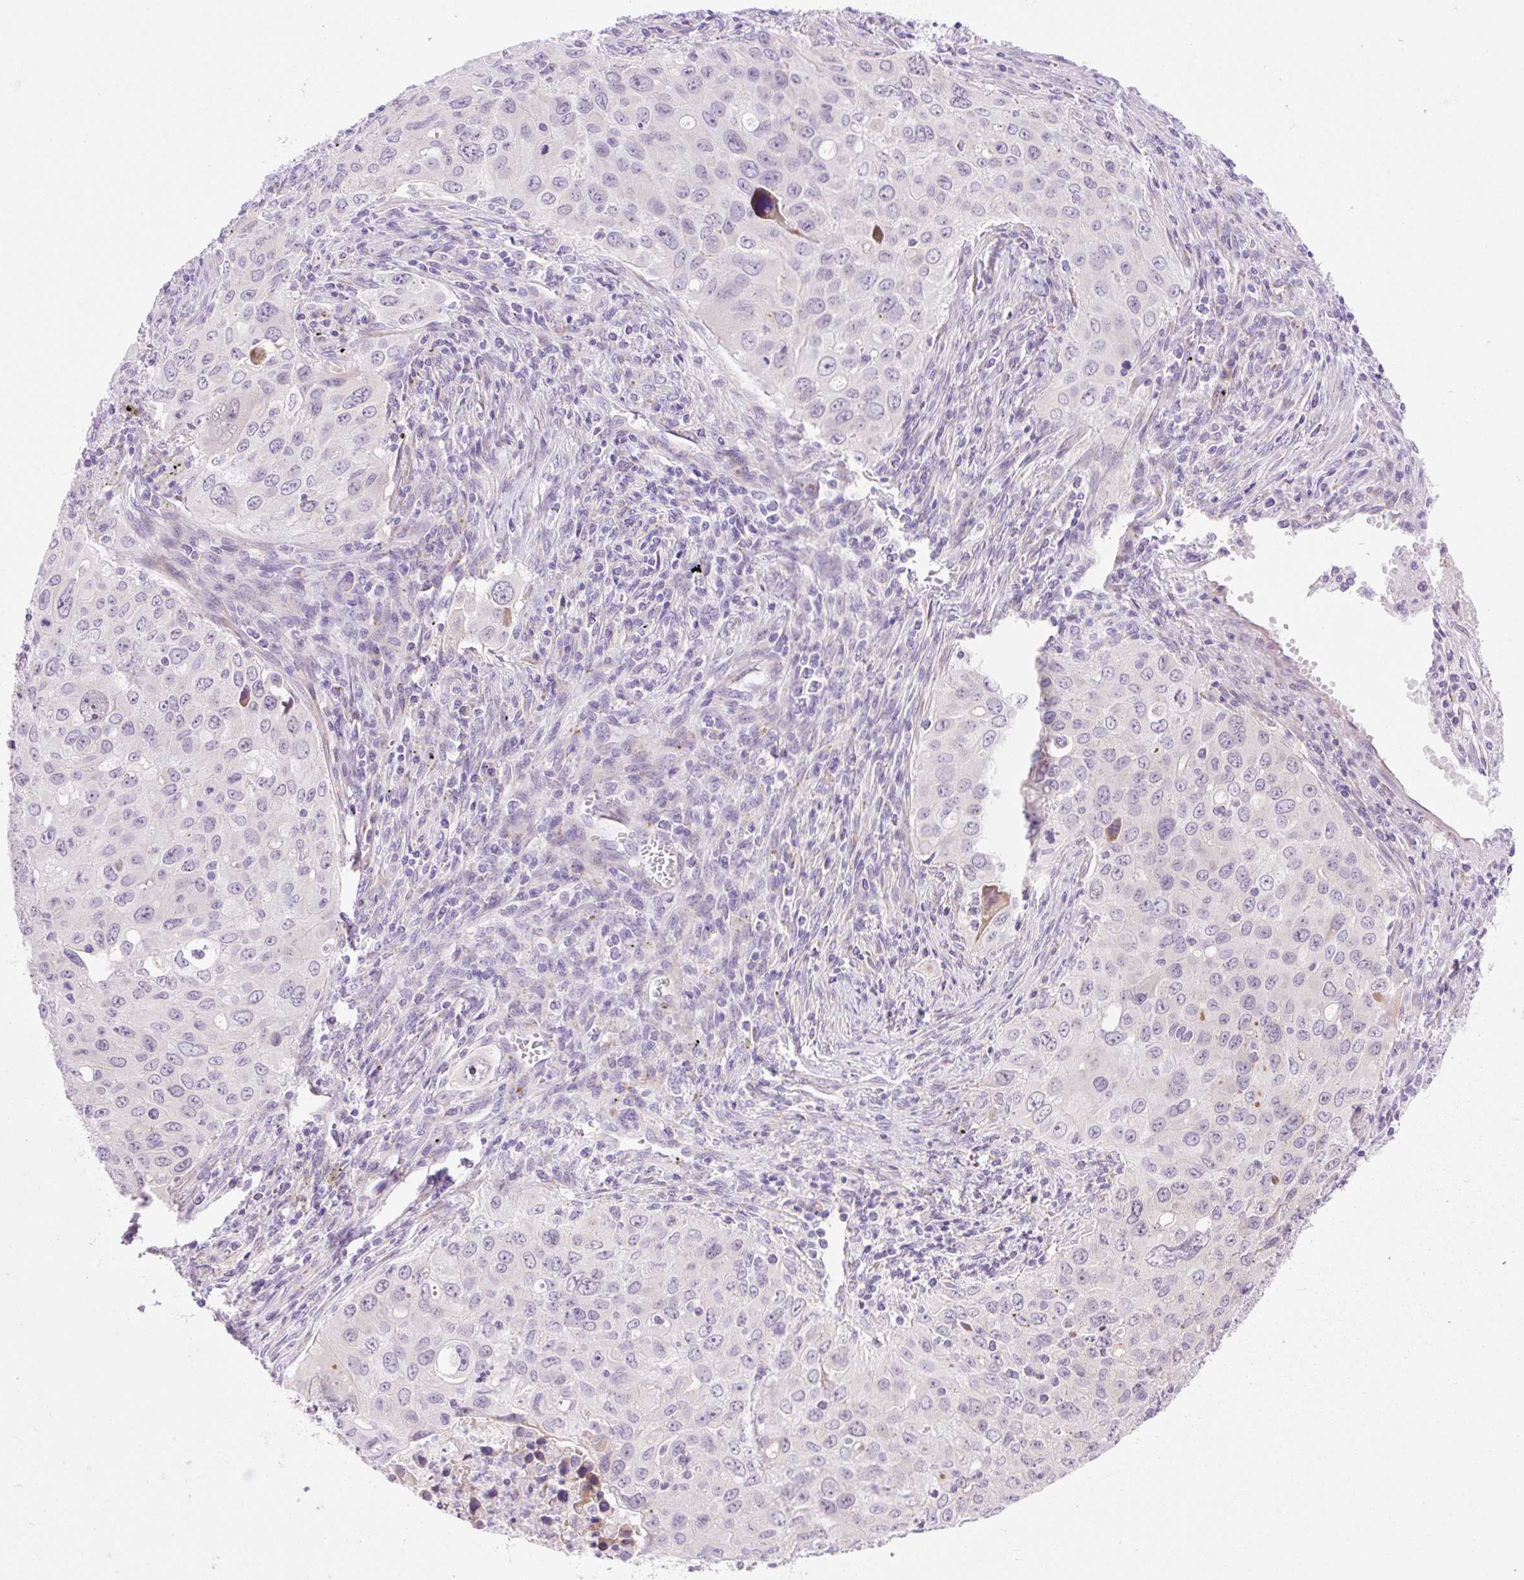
{"staining": {"intensity": "negative", "quantity": "none", "location": "none"}, "tissue": "lung cancer", "cell_type": "Tumor cells", "image_type": "cancer", "snomed": [{"axis": "morphology", "description": "Adenocarcinoma, NOS"}, {"axis": "morphology", "description": "Adenocarcinoma, metastatic, NOS"}, {"axis": "topography", "description": "Lymph node"}, {"axis": "topography", "description": "Lung"}], "caption": "An image of lung cancer stained for a protein exhibits no brown staining in tumor cells.", "gene": "ZNF121", "patient": {"sex": "female", "age": 42}}